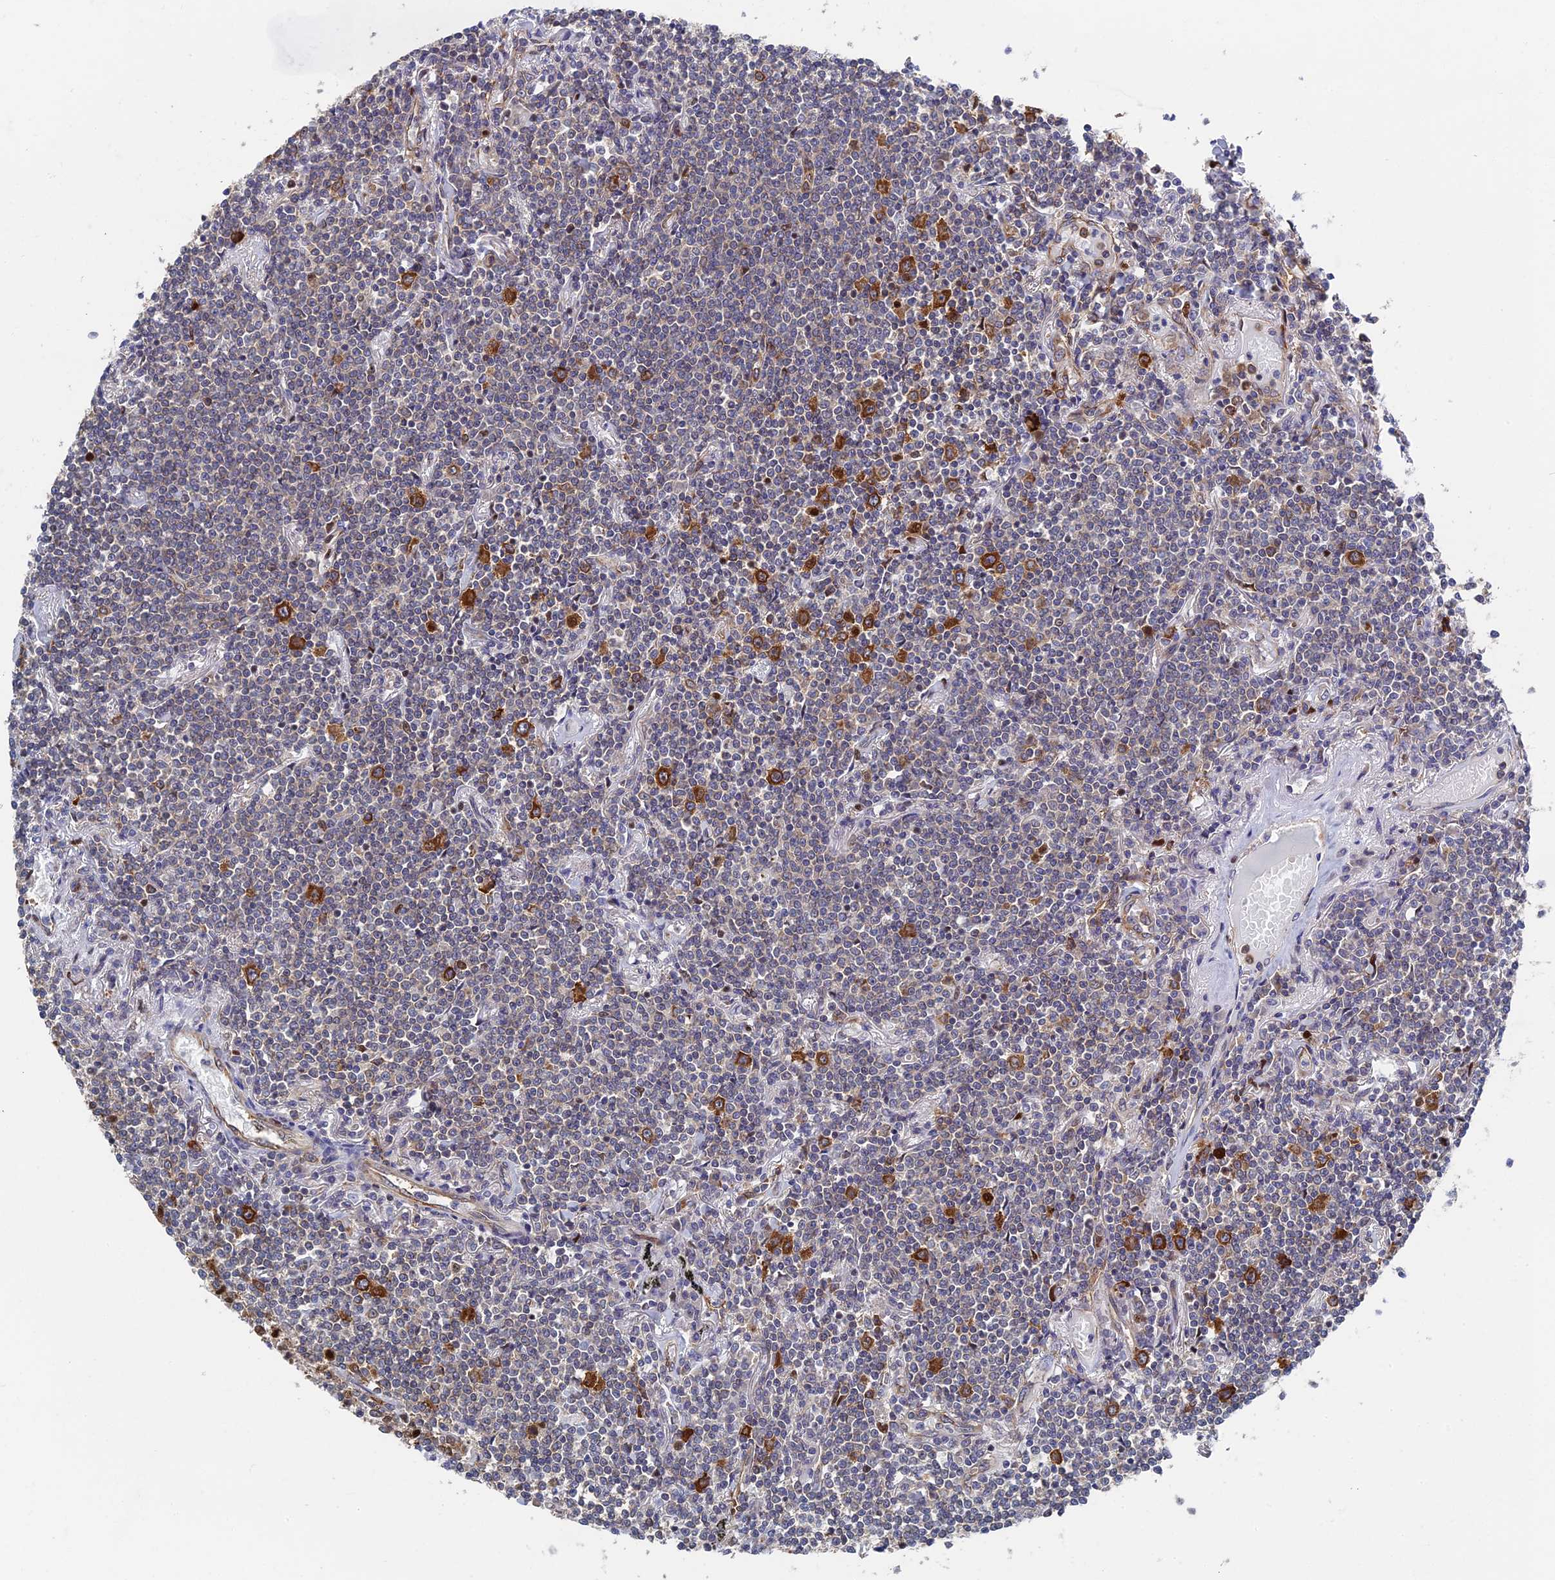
{"staining": {"intensity": "negative", "quantity": "none", "location": "none"}, "tissue": "lymphoma", "cell_type": "Tumor cells", "image_type": "cancer", "snomed": [{"axis": "morphology", "description": "Malignant lymphoma, non-Hodgkin's type, Low grade"}, {"axis": "topography", "description": "Lung"}], "caption": "This histopathology image is of lymphoma stained with IHC to label a protein in brown with the nuclei are counter-stained blue. There is no expression in tumor cells.", "gene": "YBX1", "patient": {"sex": "female", "age": 71}}